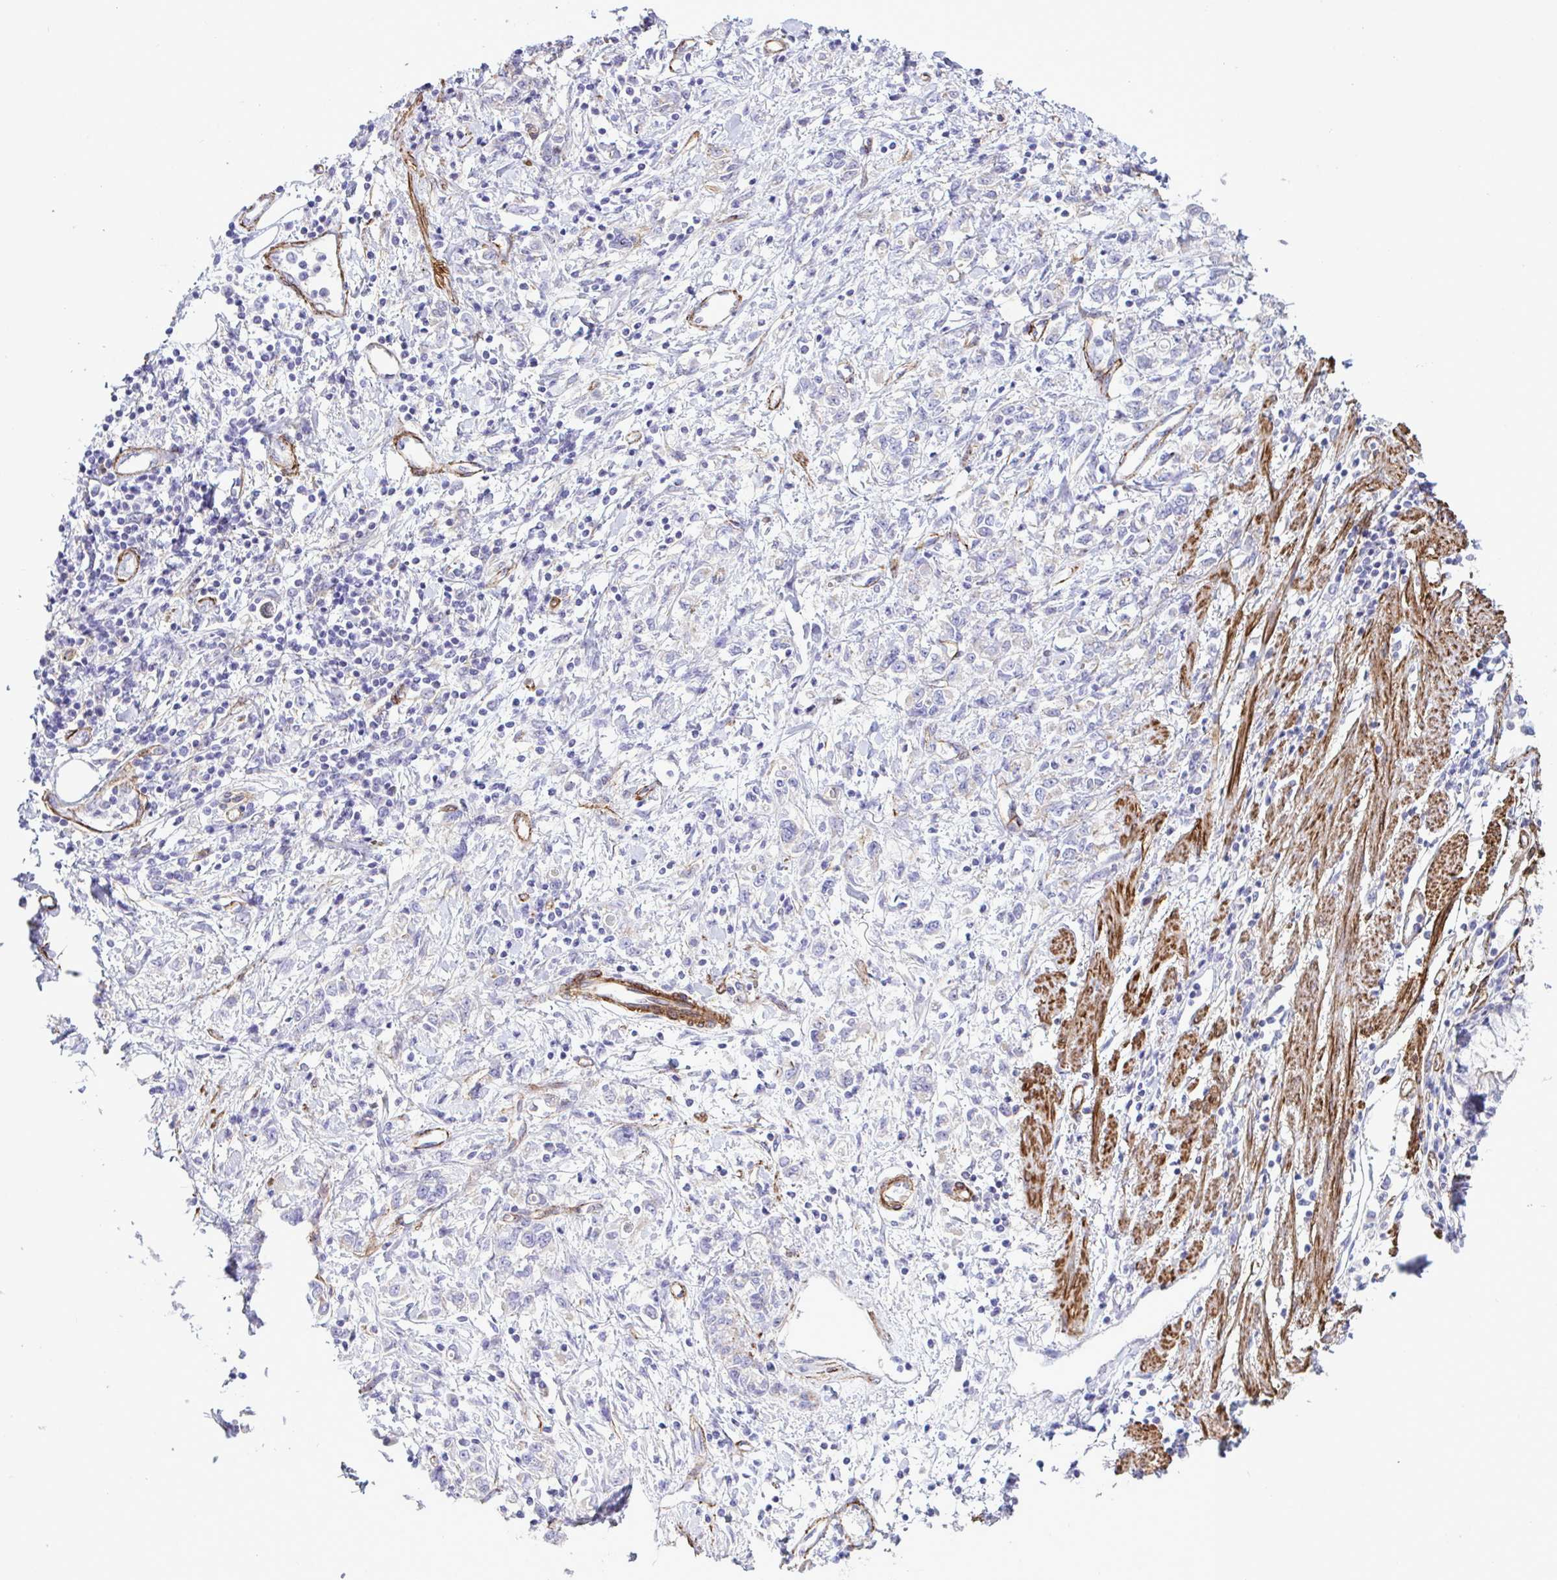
{"staining": {"intensity": "negative", "quantity": "none", "location": "none"}, "tissue": "stomach cancer", "cell_type": "Tumor cells", "image_type": "cancer", "snomed": [{"axis": "morphology", "description": "Adenocarcinoma, NOS"}, {"axis": "topography", "description": "Stomach"}], "caption": "This is an IHC micrograph of stomach cancer. There is no expression in tumor cells.", "gene": "SYNPO2L", "patient": {"sex": "female", "age": 76}}